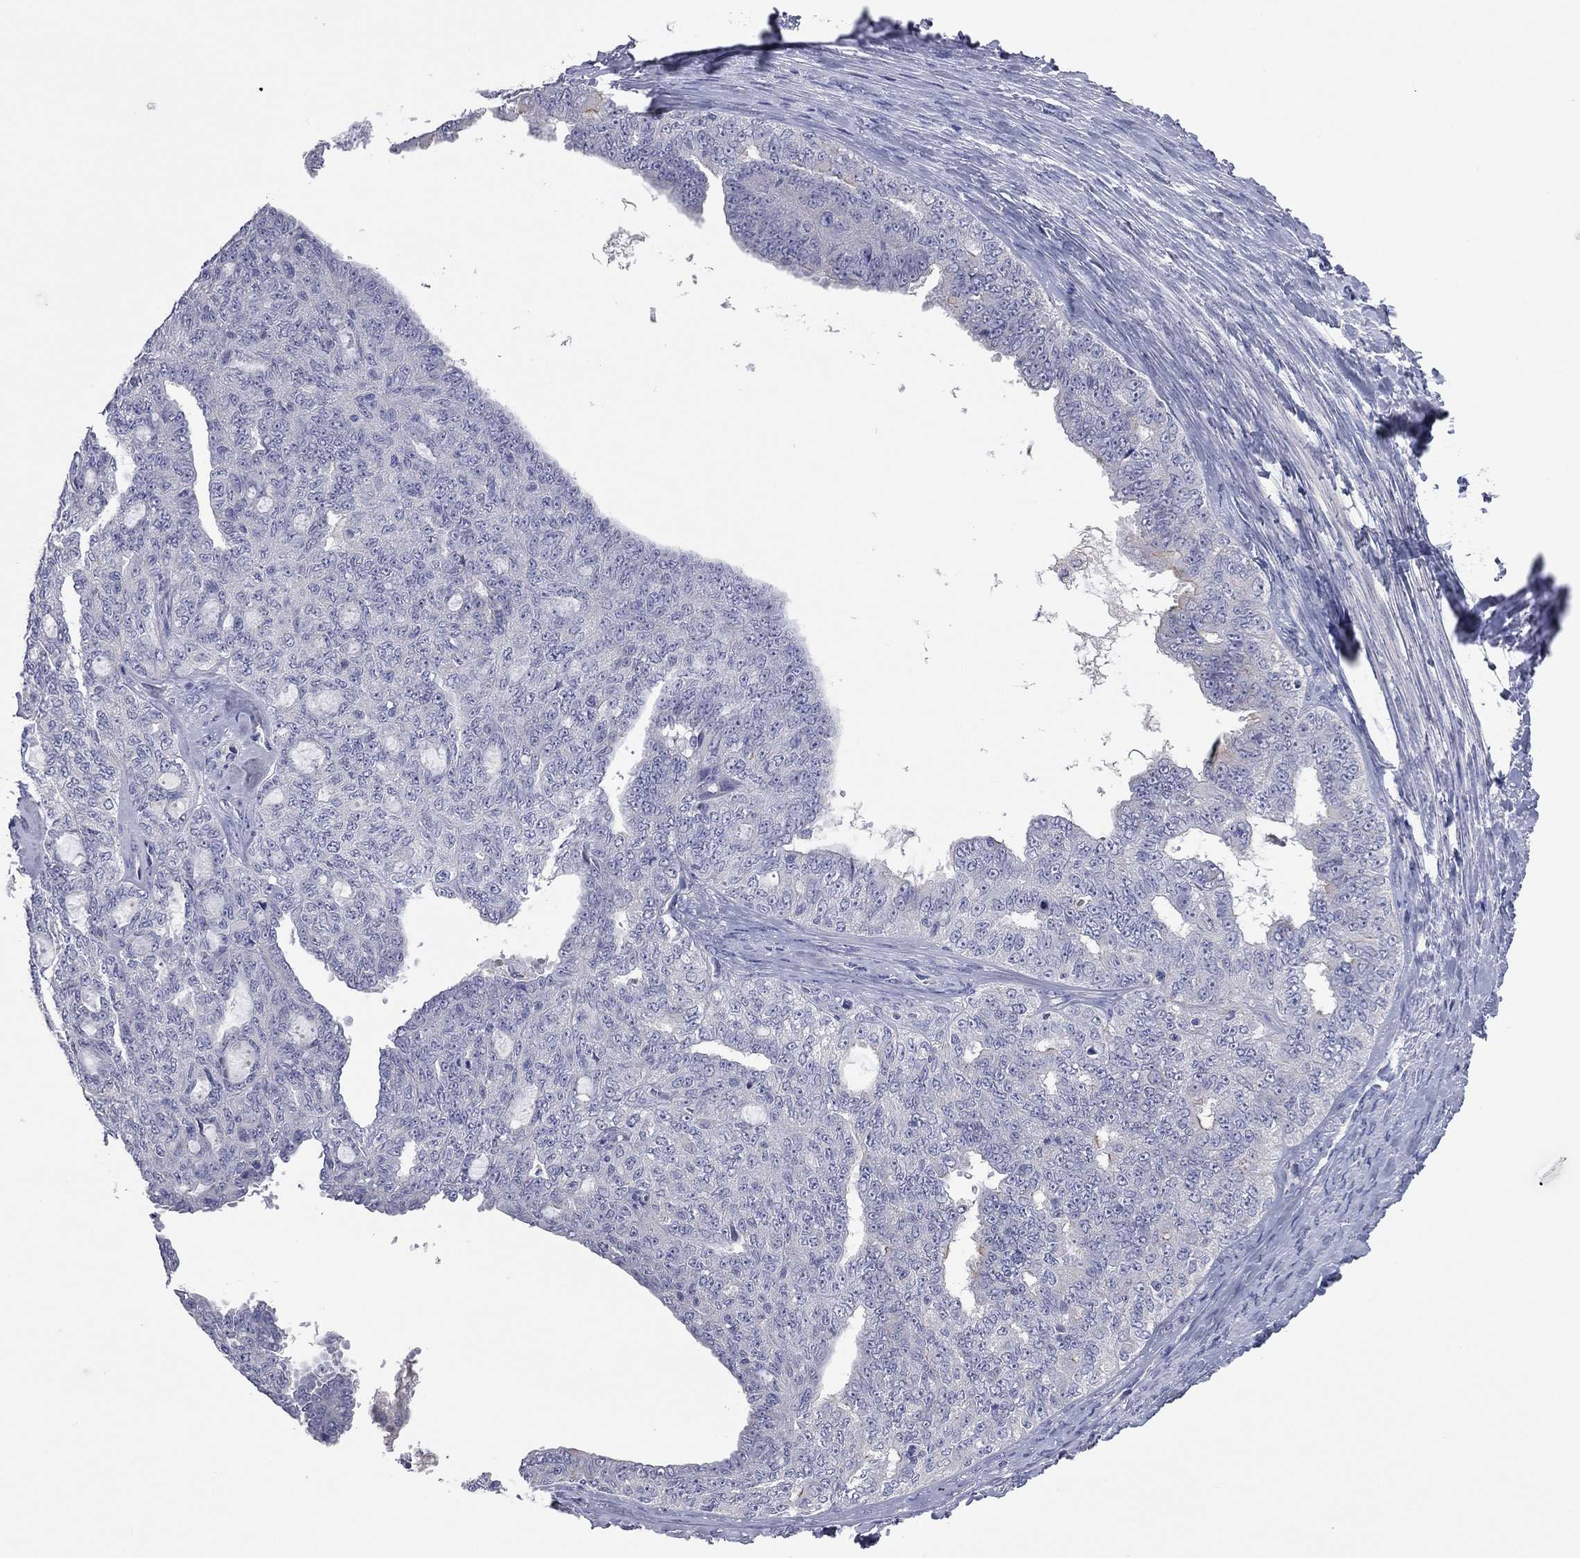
{"staining": {"intensity": "negative", "quantity": "none", "location": "none"}, "tissue": "ovarian cancer", "cell_type": "Tumor cells", "image_type": "cancer", "snomed": [{"axis": "morphology", "description": "Cystadenocarcinoma, serous, NOS"}, {"axis": "topography", "description": "Ovary"}], "caption": "This is an IHC micrograph of serous cystadenocarcinoma (ovarian). There is no staining in tumor cells.", "gene": "KCNB1", "patient": {"sex": "female", "age": 71}}